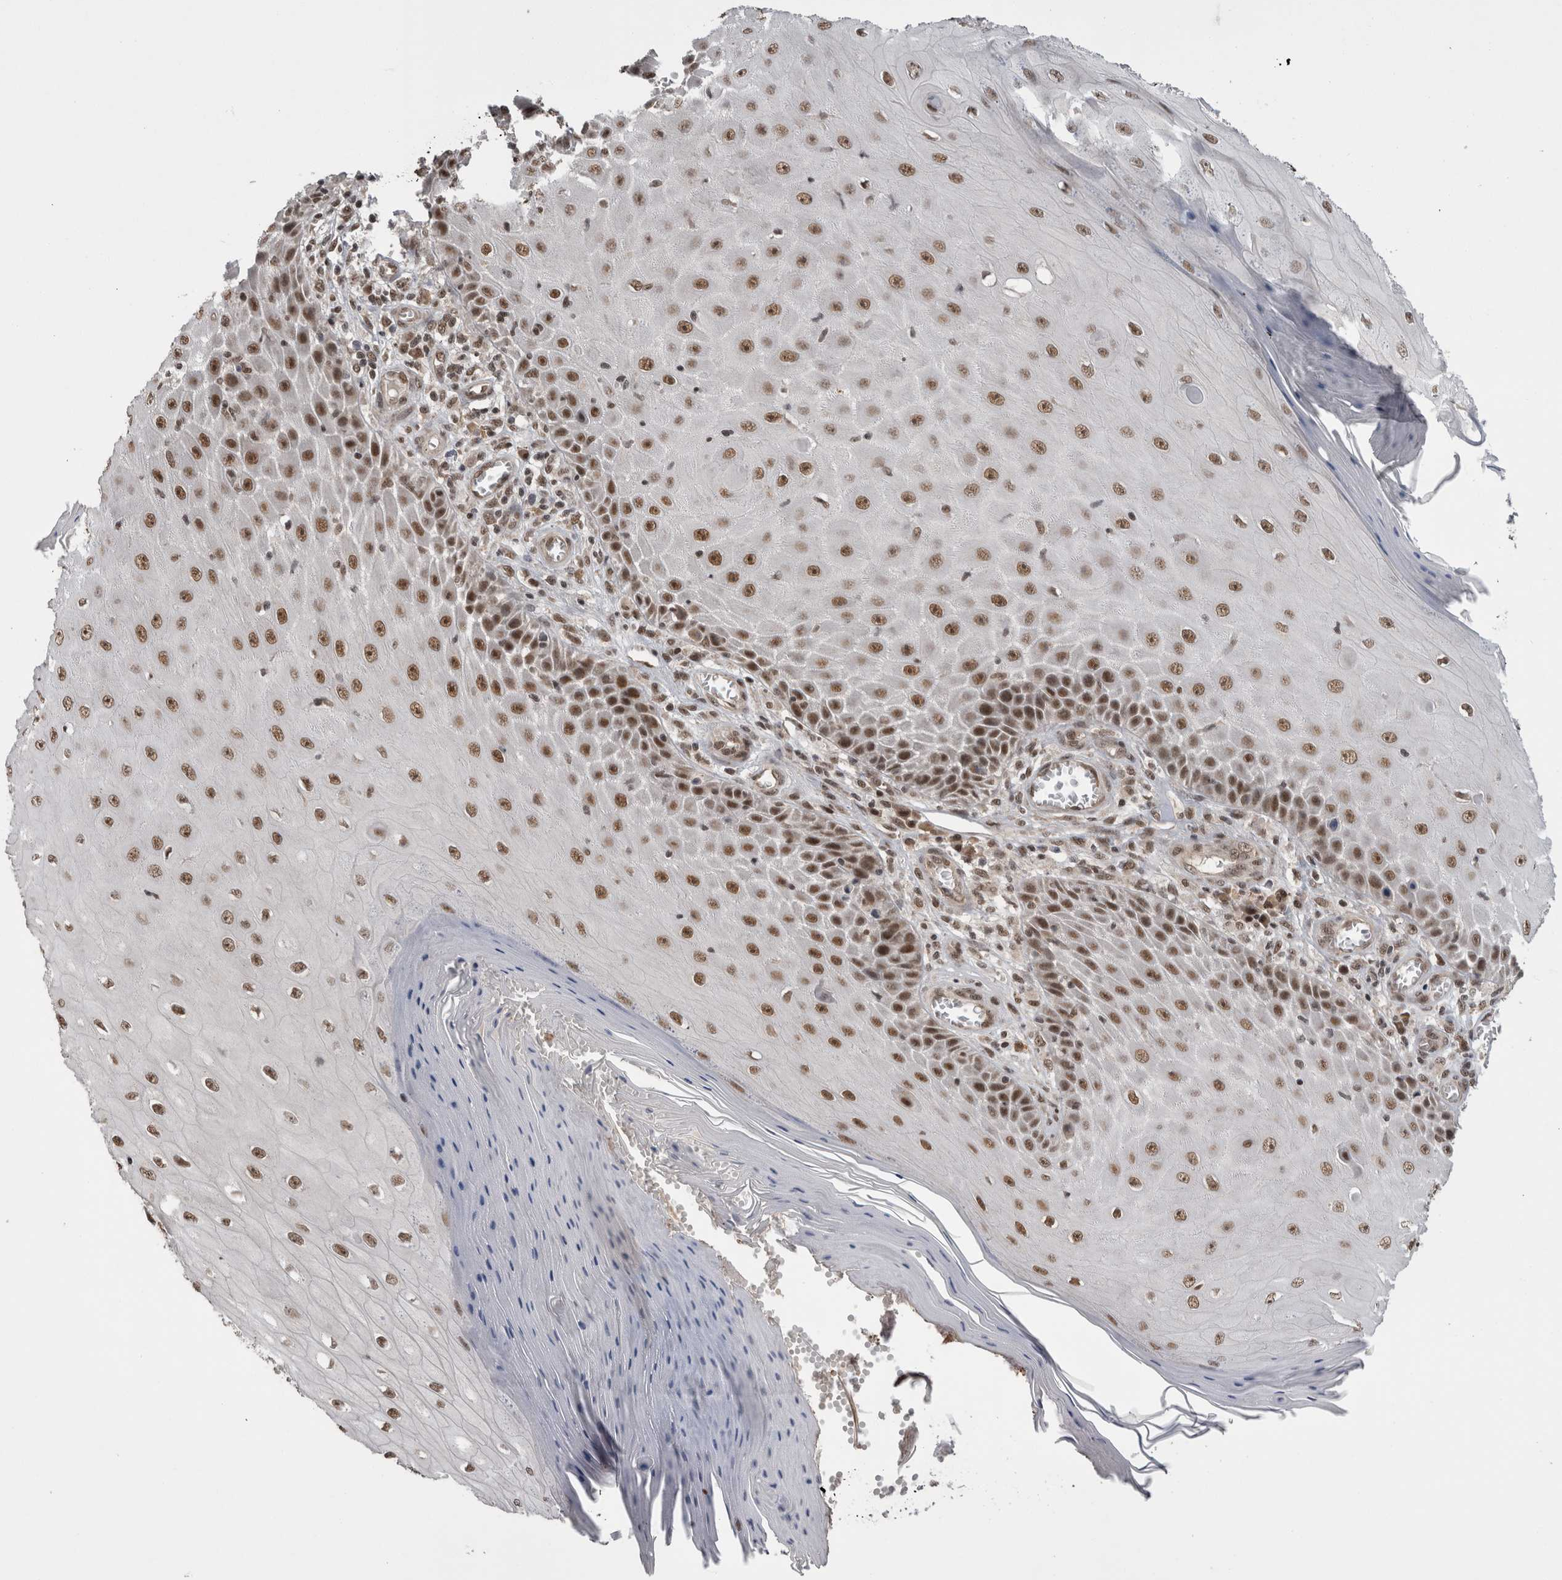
{"staining": {"intensity": "moderate", "quantity": ">75%", "location": "nuclear"}, "tissue": "skin cancer", "cell_type": "Tumor cells", "image_type": "cancer", "snomed": [{"axis": "morphology", "description": "Squamous cell carcinoma, NOS"}, {"axis": "topography", "description": "Skin"}], "caption": "Skin cancer tissue reveals moderate nuclear expression in approximately >75% of tumor cells", "gene": "CPSF2", "patient": {"sex": "female", "age": 73}}